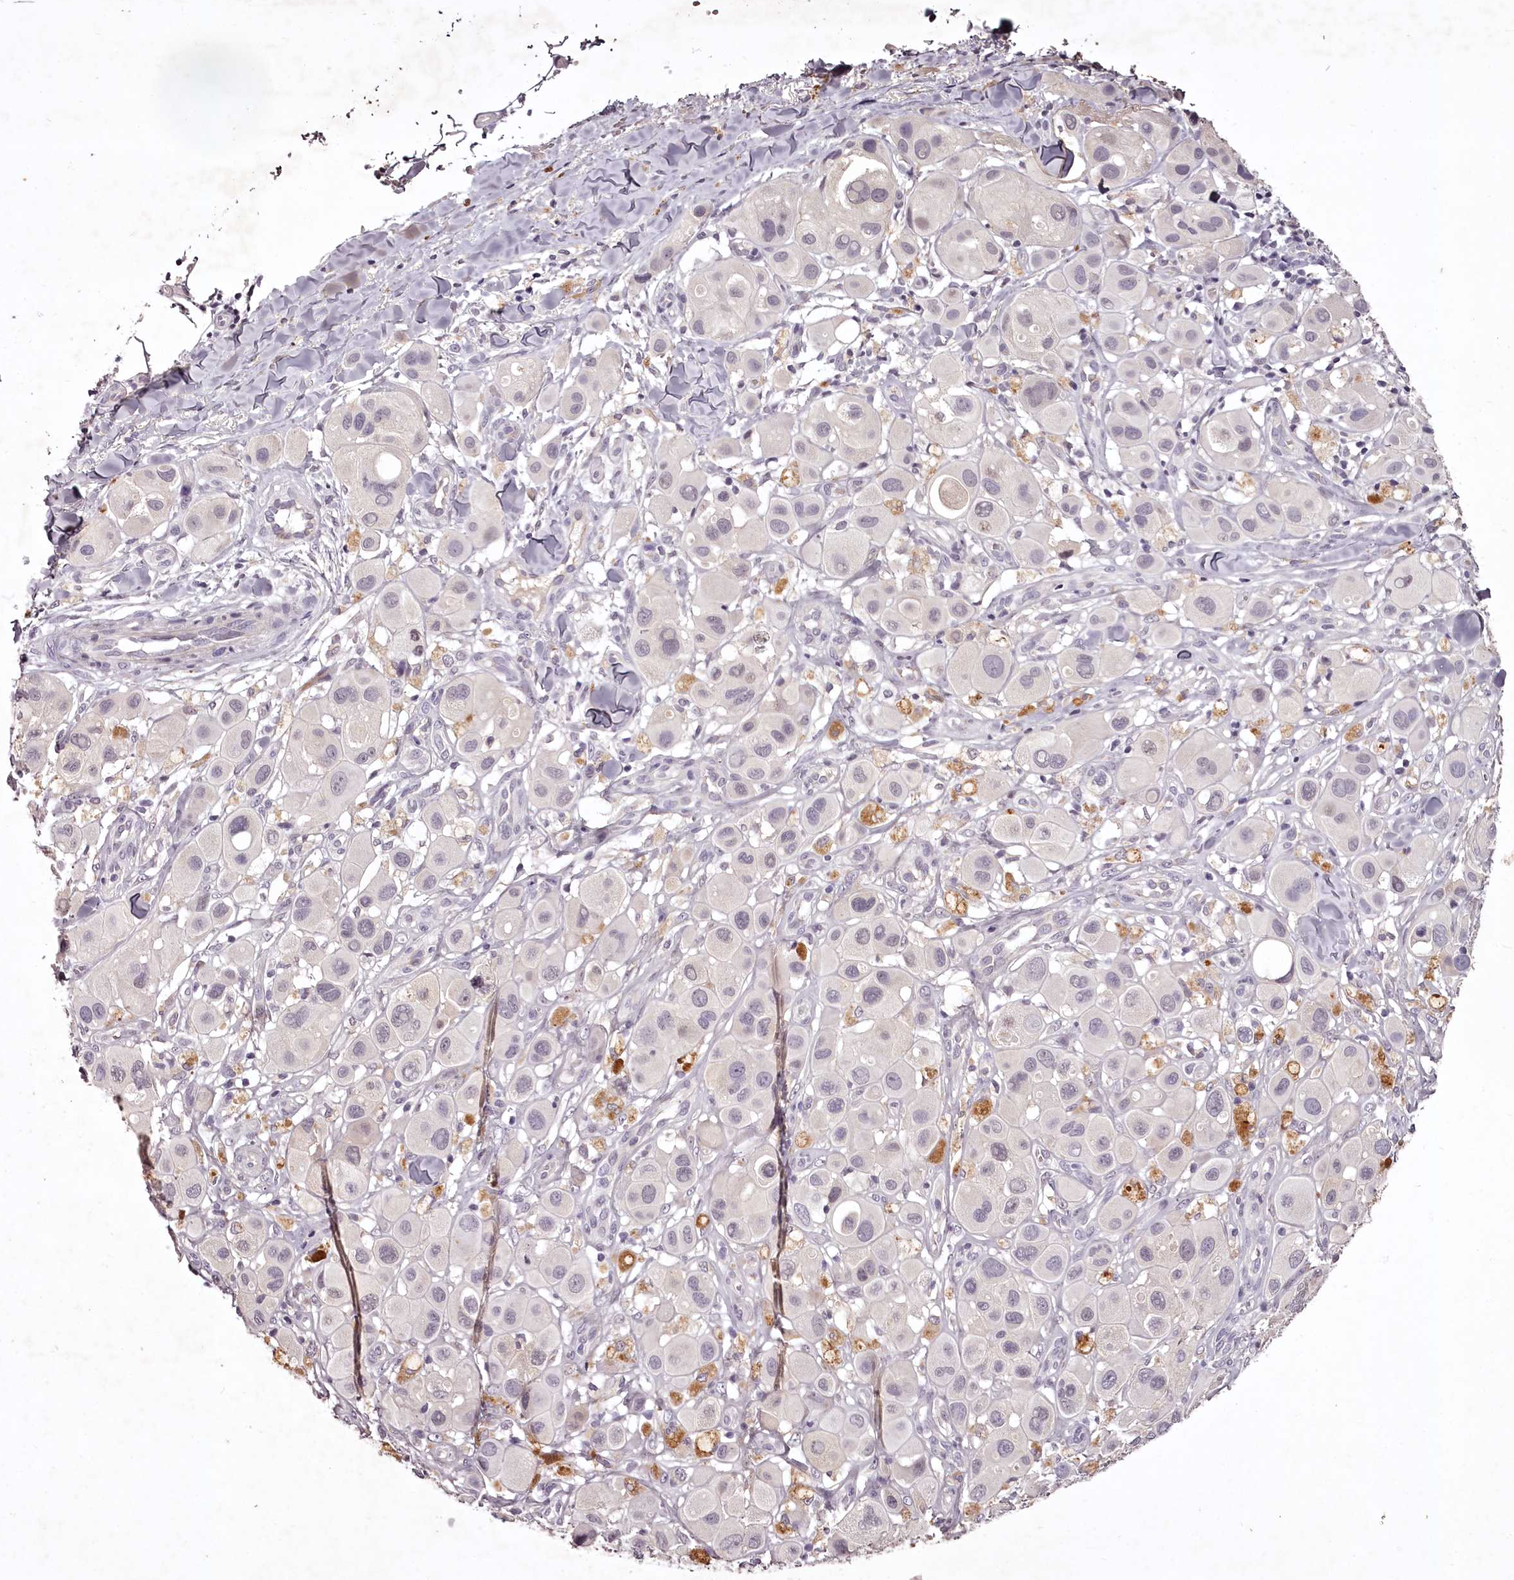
{"staining": {"intensity": "negative", "quantity": "none", "location": "none"}, "tissue": "melanoma", "cell_type": "Tumor cells", "image_type": "cancer", "snomed": [{"axis": "morphology", "description": "Malignant melanoma, Metastatic site"}, {"axis": "topography", "description": "Skin"}], "caption": "Tumor cells are negative for protein expression in human melanoma.", "gene": "RBMXL2", "patient": {"sex": "male", "age": 41}}